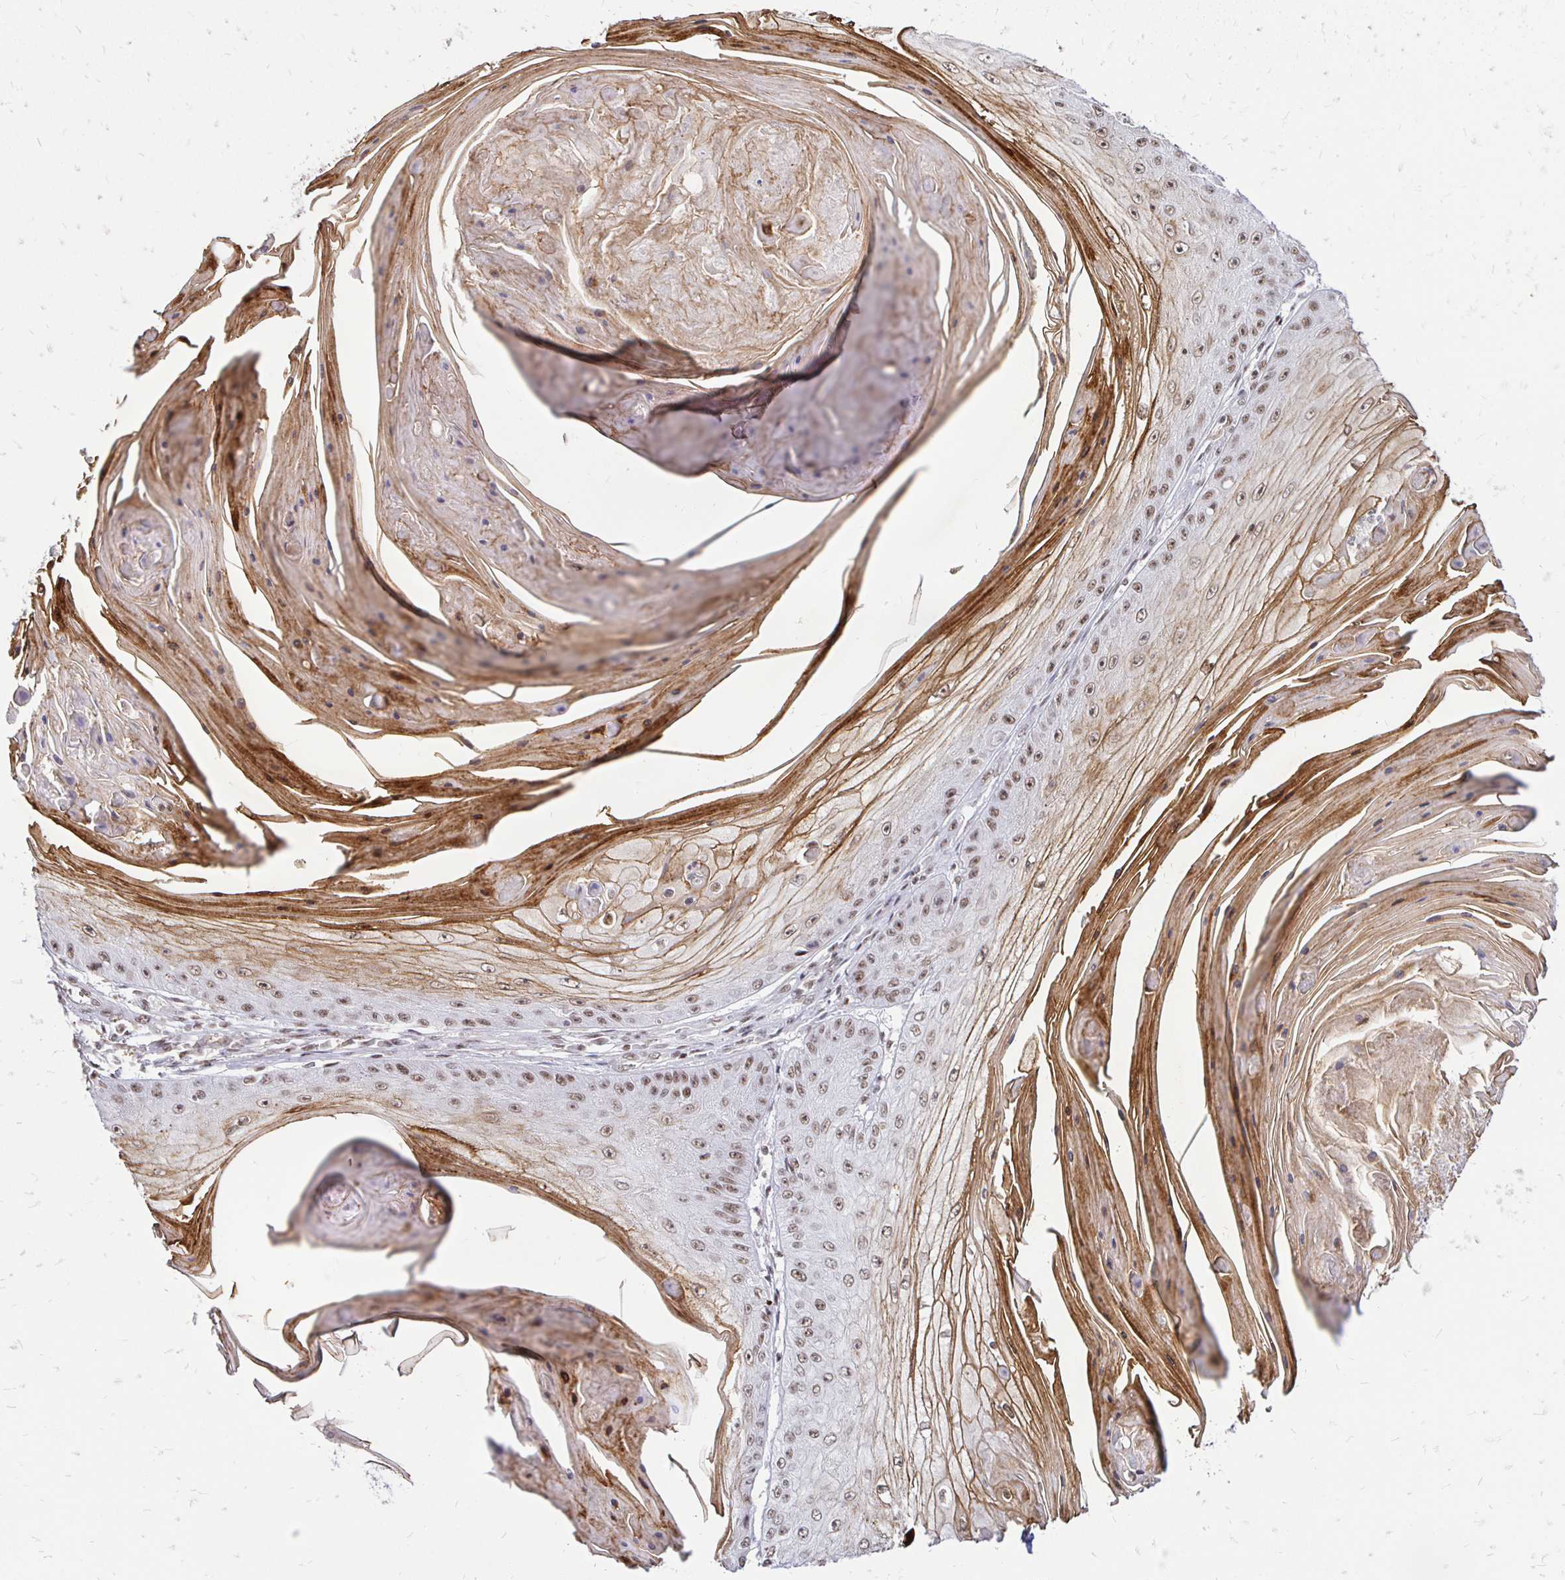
{"staining": {"intensity": "moderate", "quantity": ">75%", "location": "nuclear"}, "tissue": "skin cancer", "cell_type": "Tumor cells", "image_type": "cancer", "snomed": [{"axis": "morphology", "description": "Squamous cell carcinoma, NOS"}, {"axis": "topography", "description": "Skin"}], "caption": "An IHC histopathology image of neoplastic tissue is shown. Protein staining in brown highlights moderate nuclear positivity in skin cancer within tumor cells.", "gene": "SIN3A", "patient": {"sex": "male", "age": 70}}